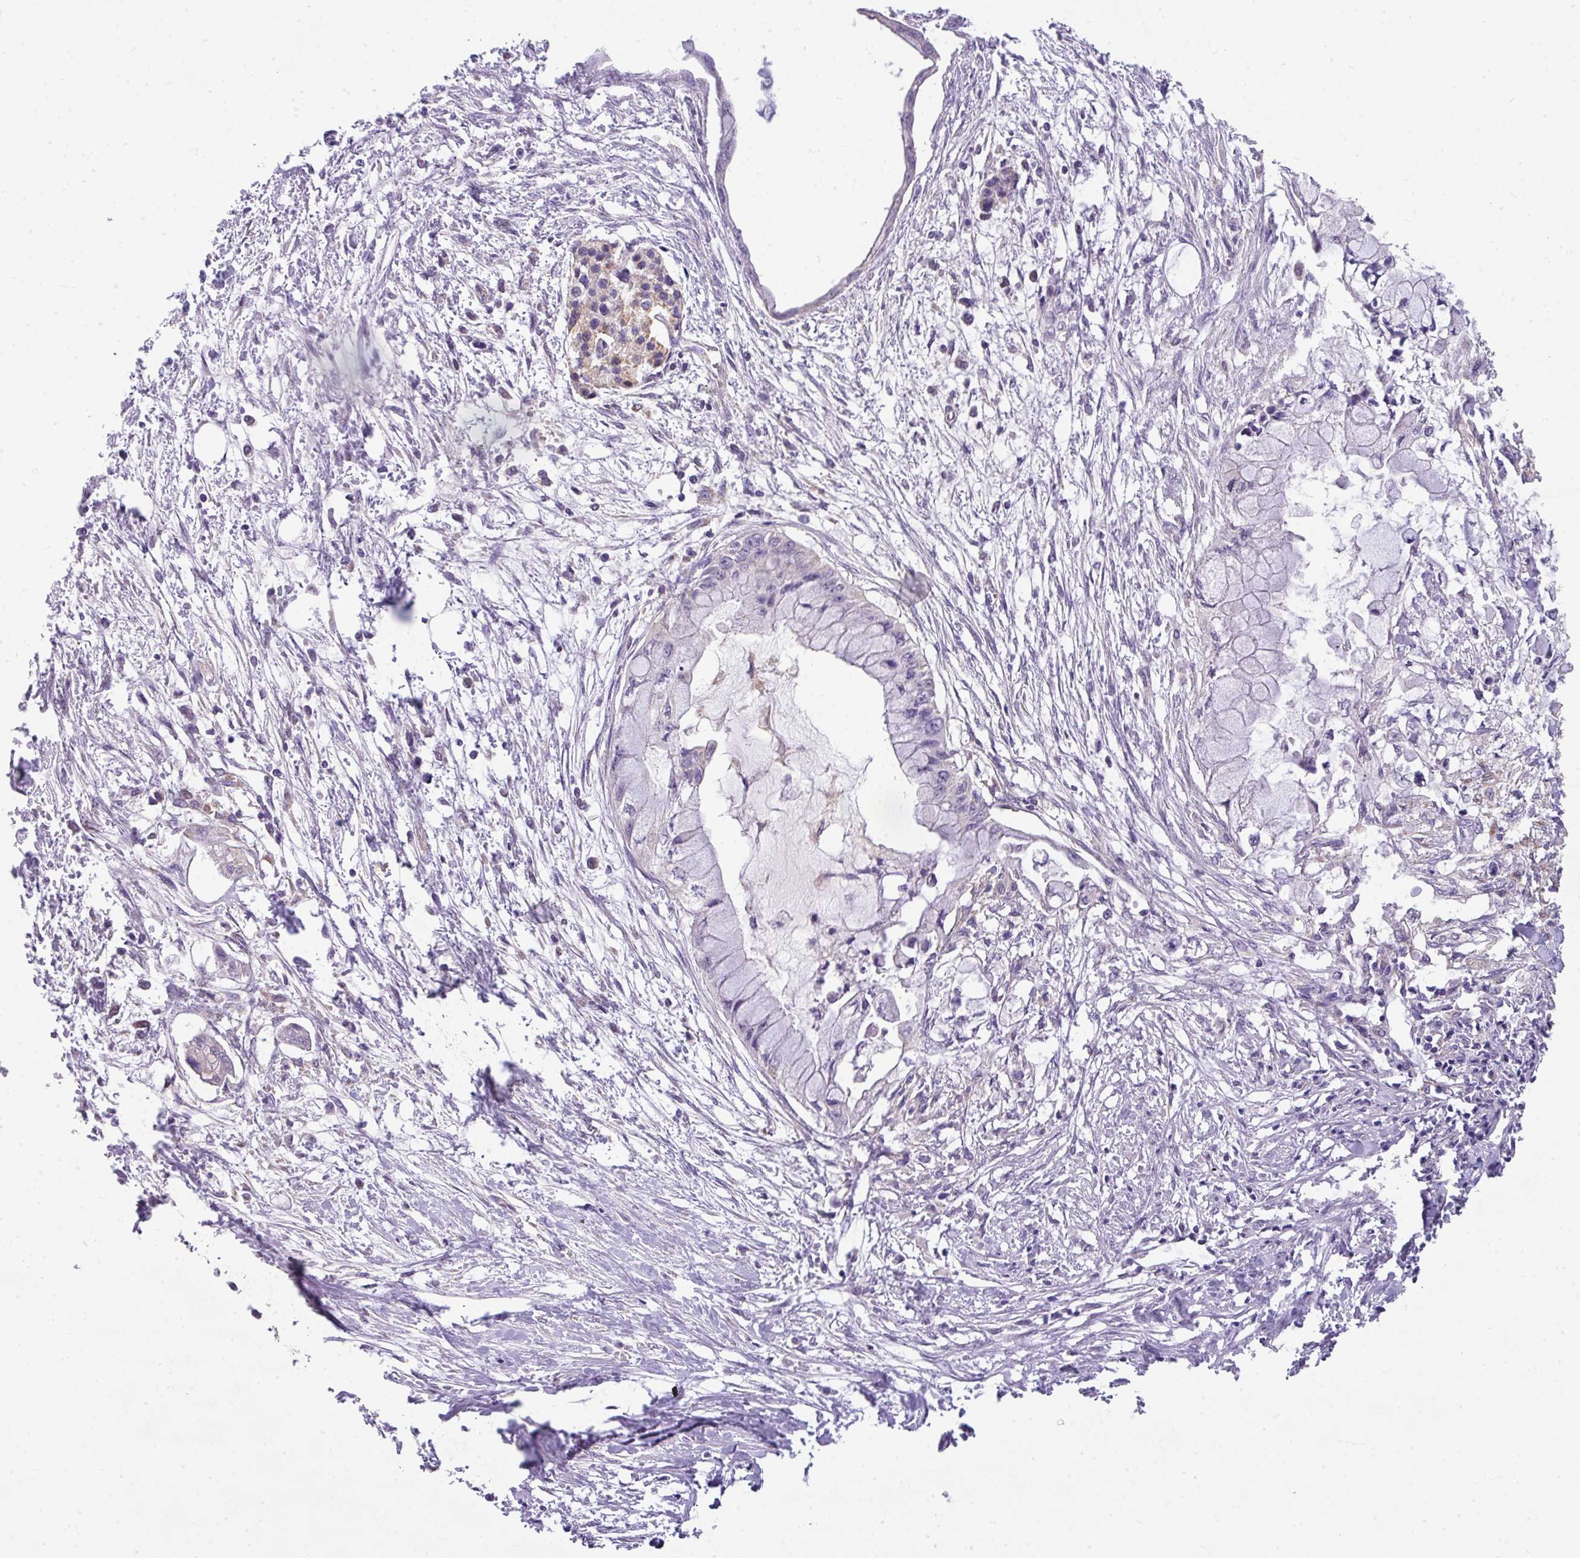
{"staining": {"intensity": "negative", "quantity": "none", "location": "none"}, "tissue": "pancreatic cancer", "cell_type": "Tumor cells", "image_type": "cancer", "snomed": [{"axis": "morphology", "description": "Adenocarcinoma, NOS"}, {"axis": "topography", "description": "Pancreas"}], "caption": "This is a photomicrograph of immunohistochemistry staining of pancreatic cancer (adenocarcinoma), which shows no expression in tumor cells.", "gene": "PALS2", "patient": {"sex": "male", "age": 48}}